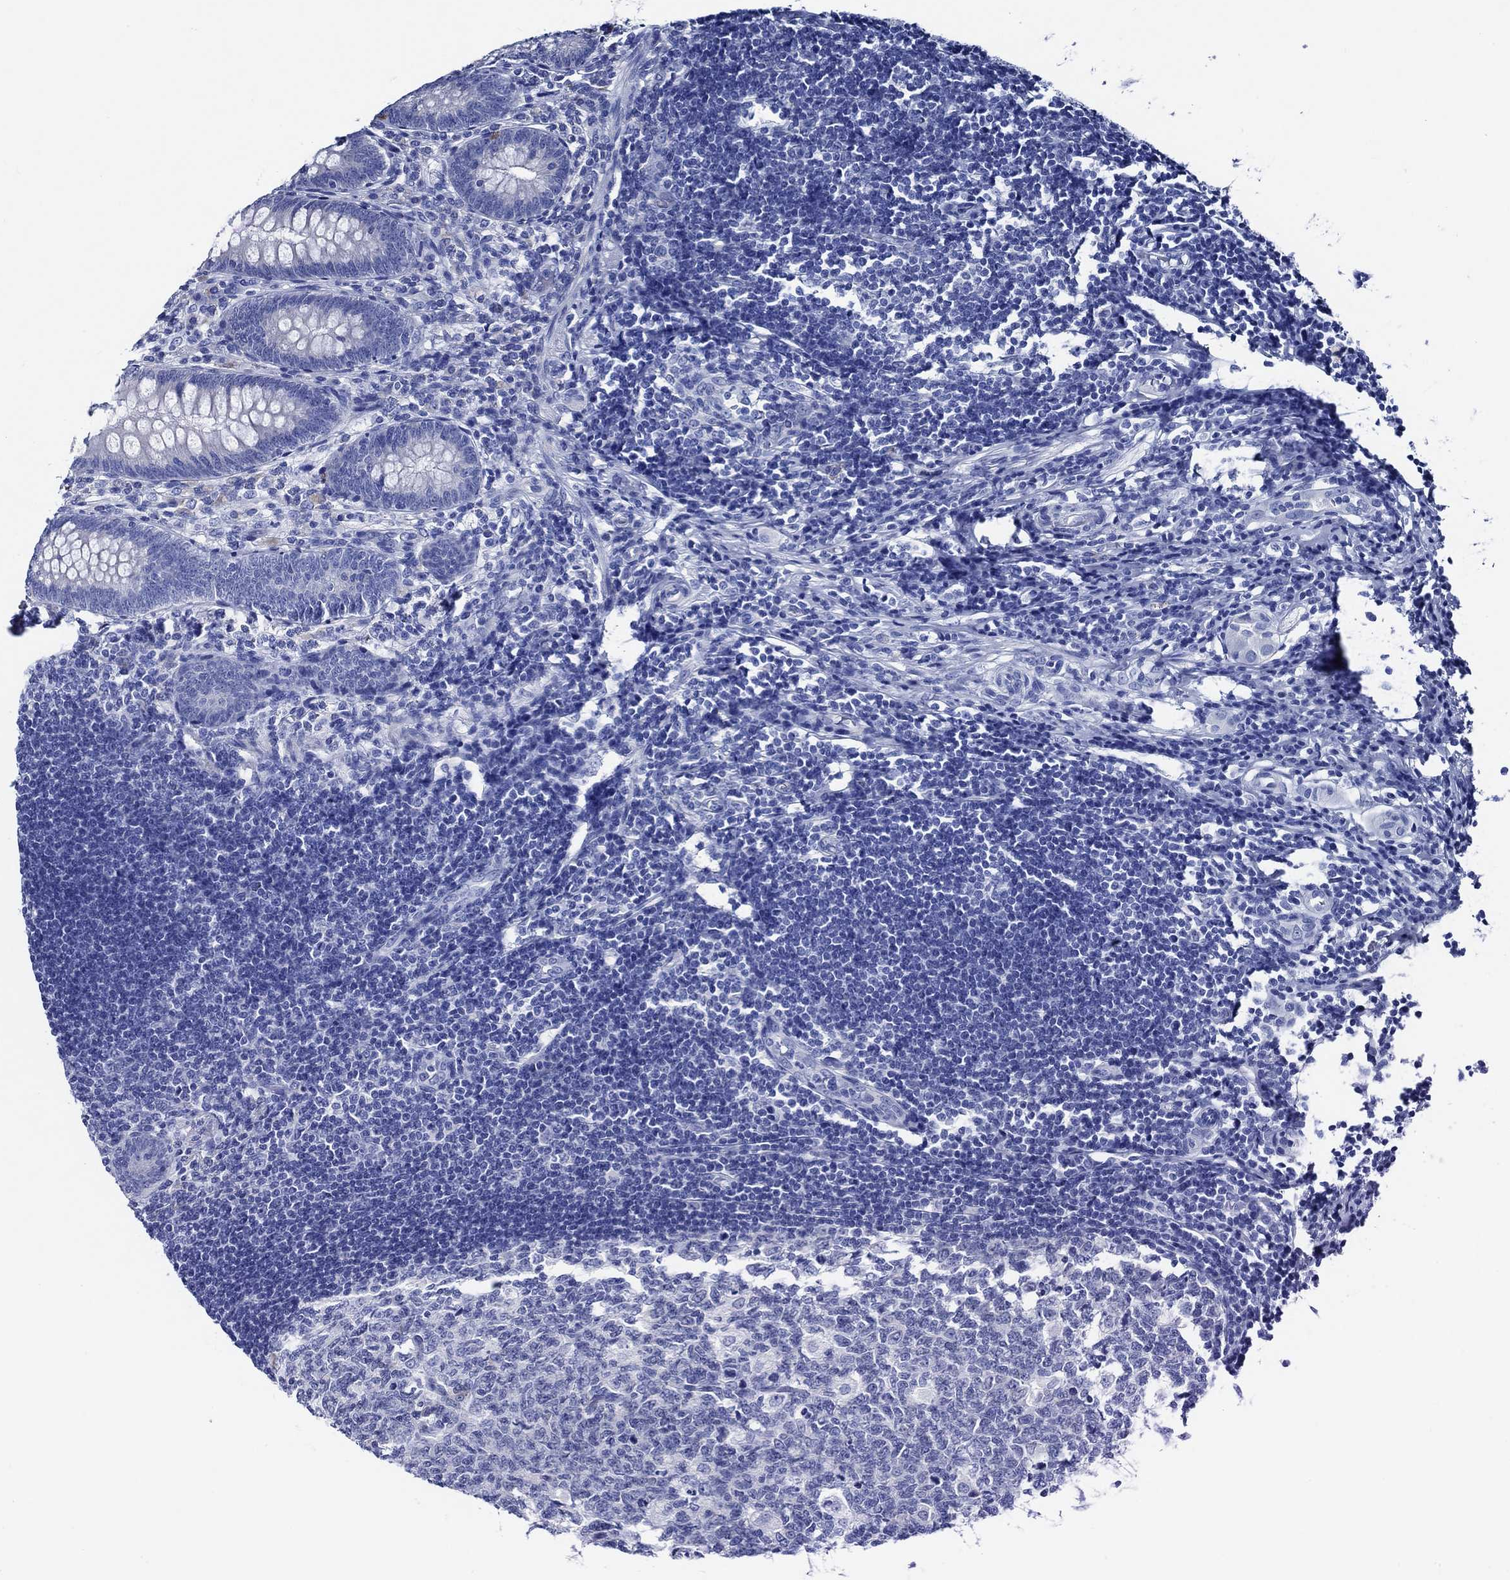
{"staining": {"intensity": "negative", "quantity": "none", "location": "none"}, "tissue": "appendix", "cell_type": "Glandular cells", "image_type": "normal", "snomed": [{"axis": "morphology", "description": "Normal tissue, NOS"}, {"axis": "morphology", "description": "Inflammation, NOS"}, {"axis": "topography", "description": "Appendix"}], "caption": "The immunohistochemistry (IHC) micrograph has no significant expression in glandular cells of appendix.", "gene": "WDR62", "patient": {"sex": "male", "age": 16}}